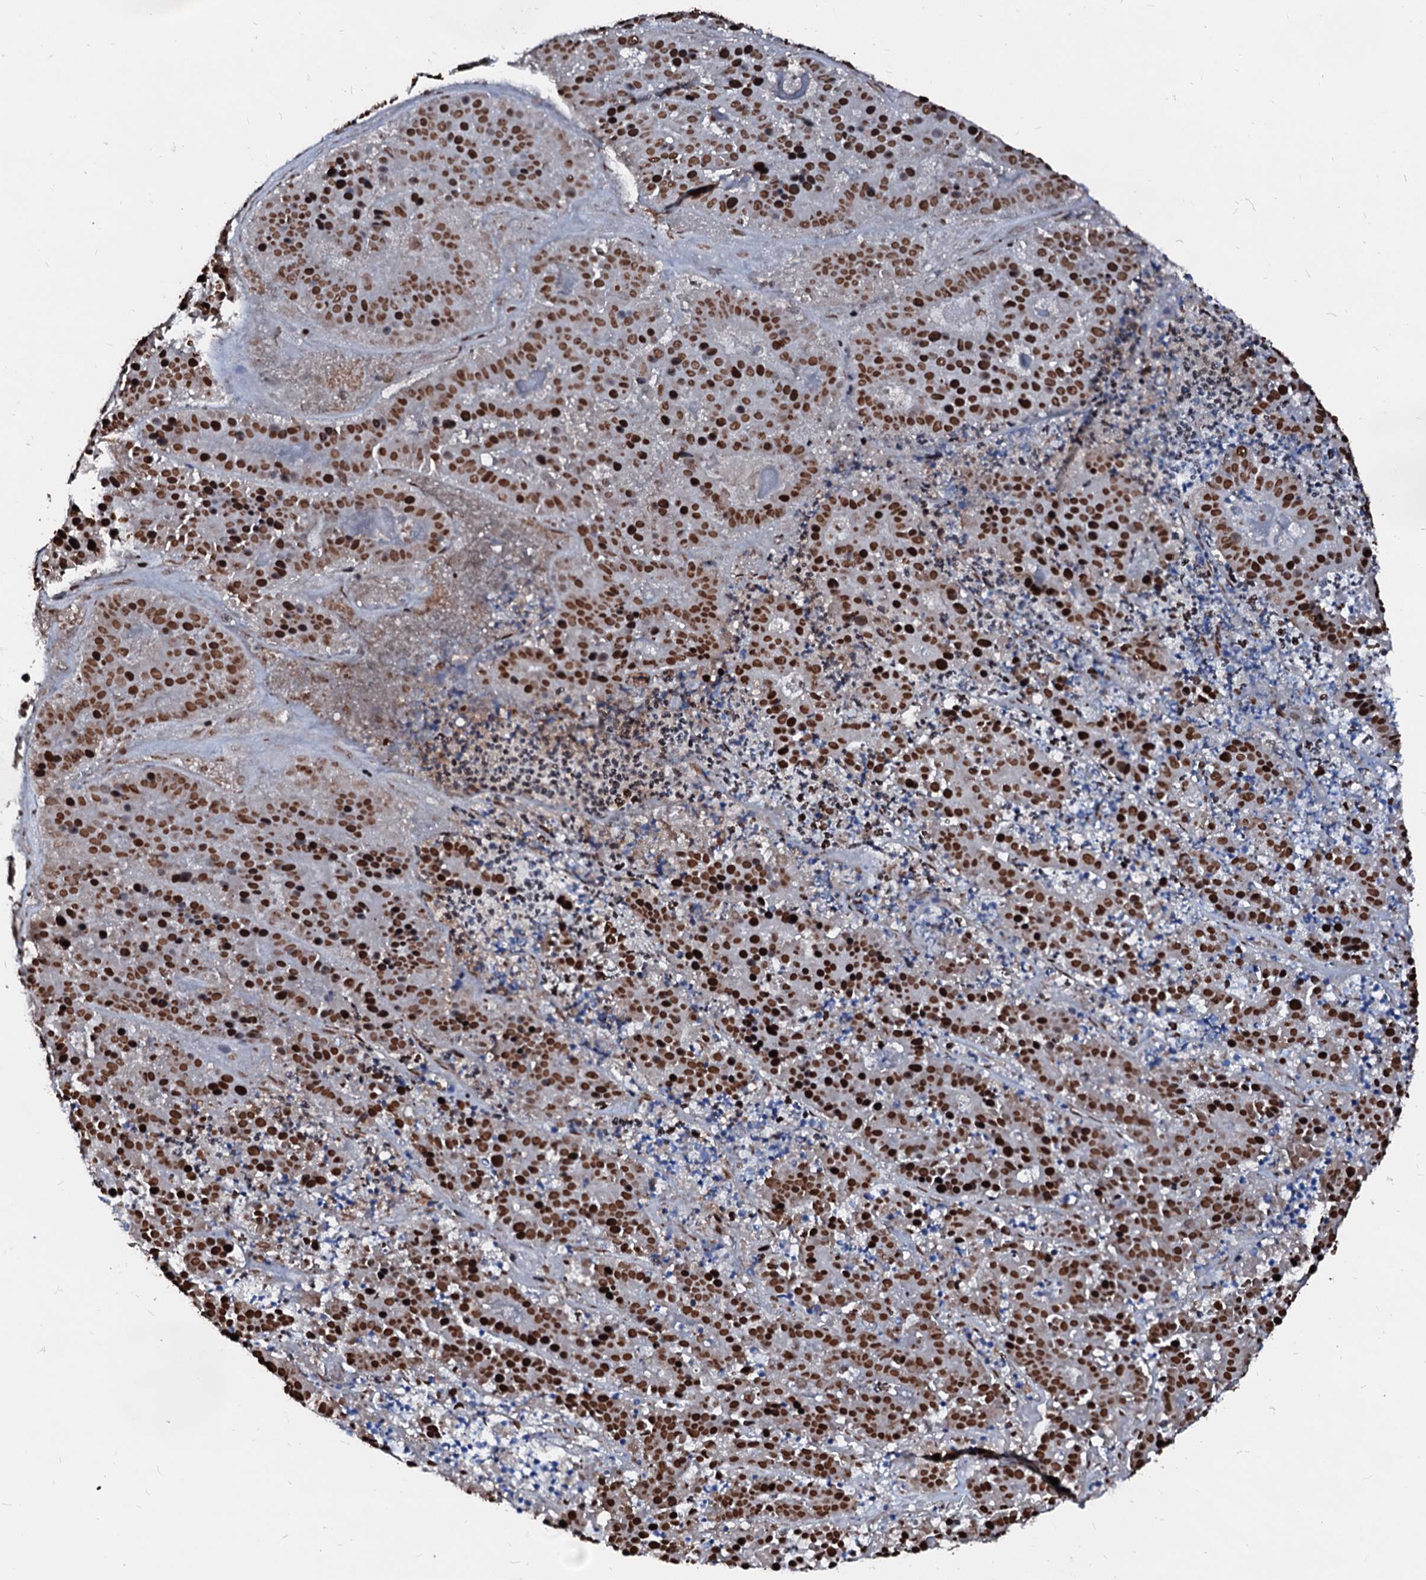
{"staining": {"intensity": "strong", "quantity": ">75%", "location": "nuclear"}, "tissue": "pancreatic cancer", "cell_type": "Tumor cells", "image_type": "cancer", "snomed": [{"axis": "morphology", "description": "Adenocarcinoma, NOS"}, {"axis": "topography", "description": "Pancreas"}], "caption": "Tumor cells display high levels of strong nuclear expression in approximately >75% of cells in human adenocarcinoma (pancreatic).", "gene": "RALY", "patient": {"sex": "male", "age": 50}}